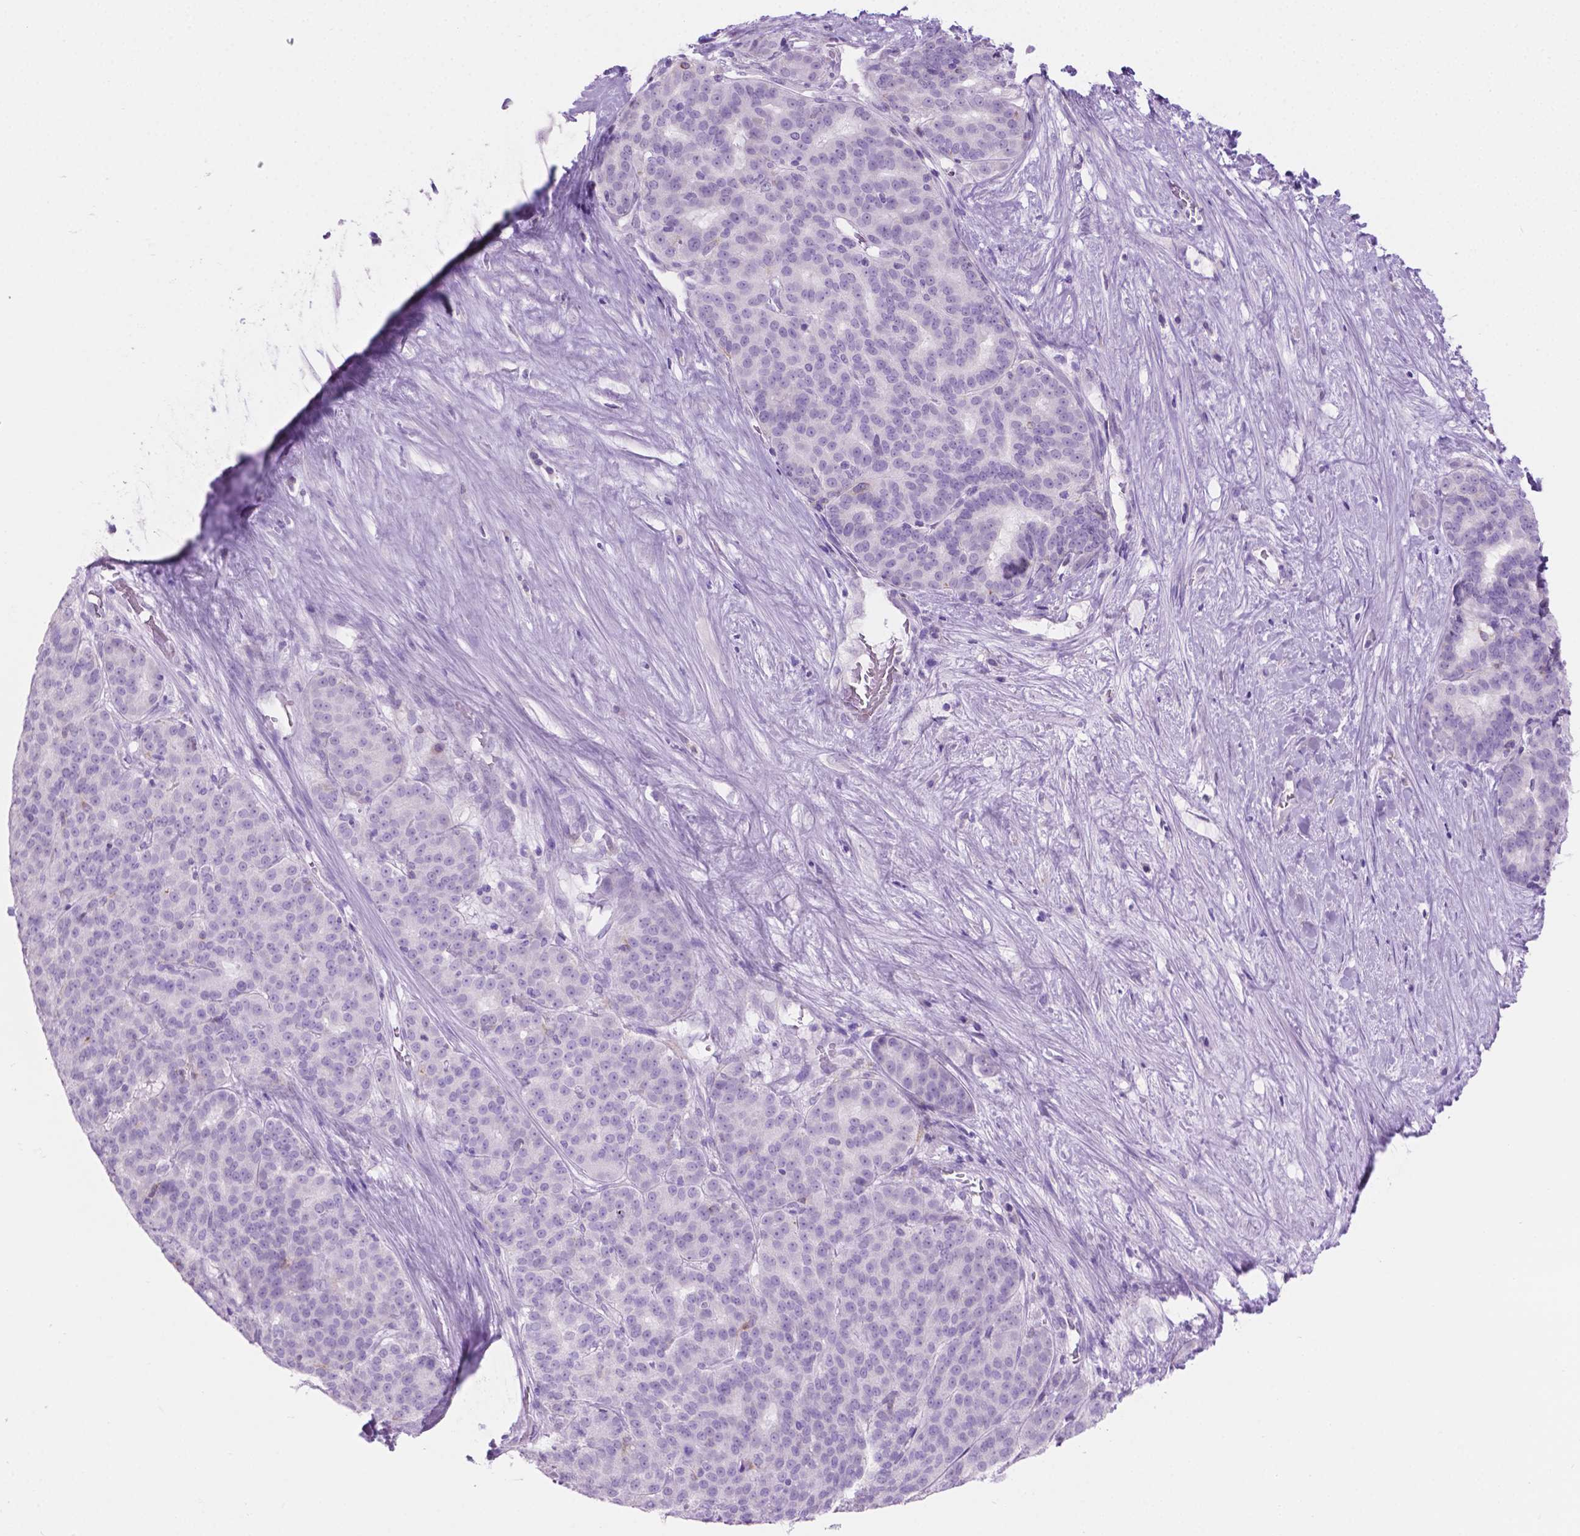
{"staining": {"intensity": "negative", "quantity": "none", "location": "none"}, "tissue": "liver cancer", "cell_type": "Tumor cells", "image_type": "cancer", "snomed": [{"axis": "morphology", "description": "Cholangiocarcinoma"}, {"axis": "topography", "description": "Liver"}], "caption": "This image is of cholangiocarcinoma (liver) stained with immunohistochemistry to label a protein in brown with the nuclei are counter-stained blue. There is no expression in tumor cells.", "gene": "GRIN2B", "patient": {"sex": "female", "age": 47}}